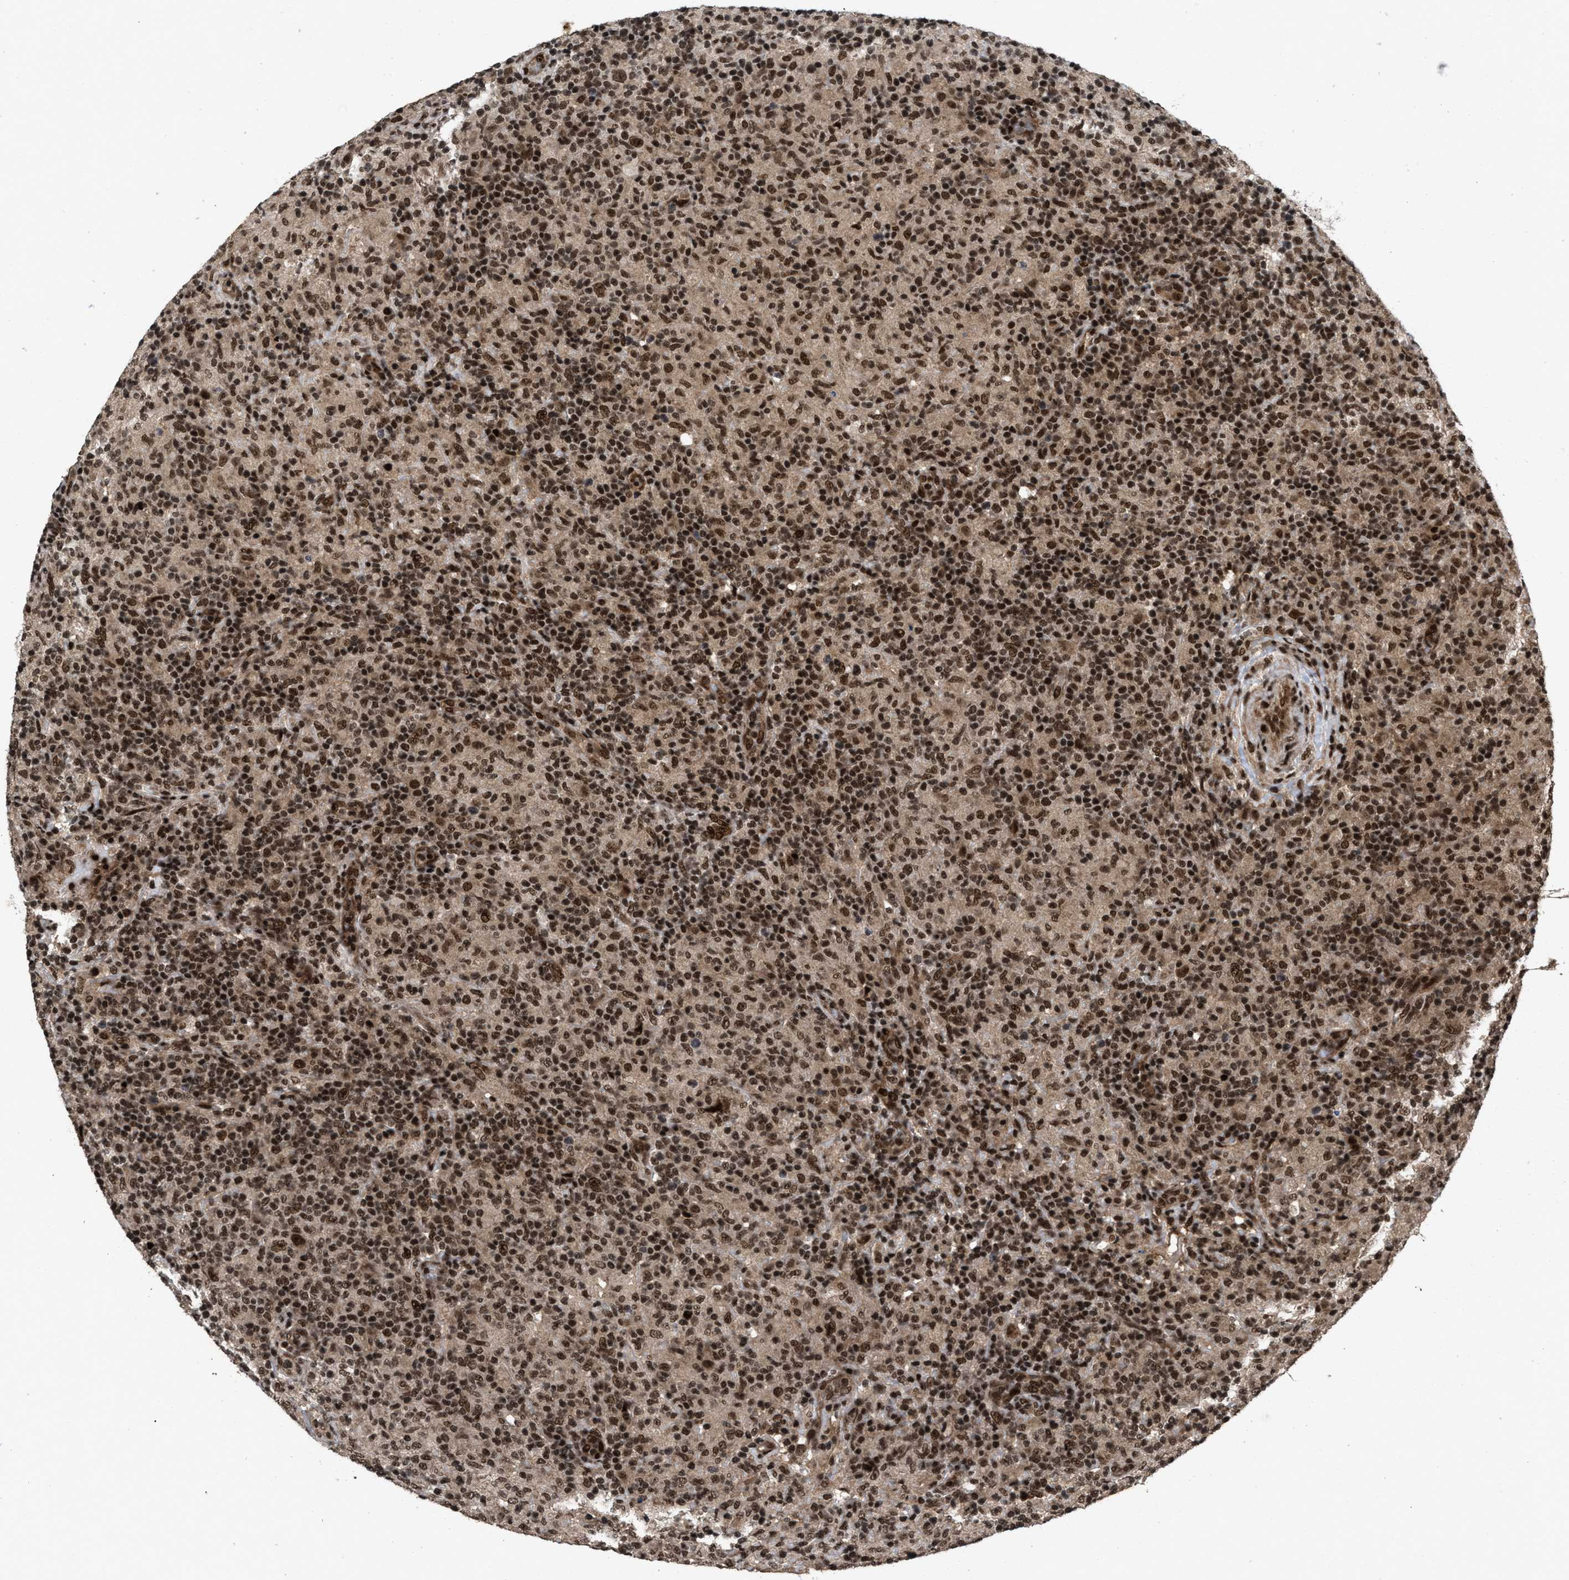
{"staining": {"intensity": "moderate", "quantity": ">75%", "location": "nuclear"}, "tissue": "lymphoma", "cell_type": "Tumor cells", "image_type": "cancer", "snomed": [{"axis": "morphology", "description": "Hodgkin's disease, NOS"}, {"axis": "topography", "description": "Lymph node"}], "caption": "Protein staining of lymphoma tissue shows moderate nuclear staining in about >75% of tumor cells. The staining is performed using DAB brown chromogen to label protein expression. The nuclei are counter-stained blue using hematoxylin.", "gene": "WIZ", "patient": {"sex": "male", "age": 70}}